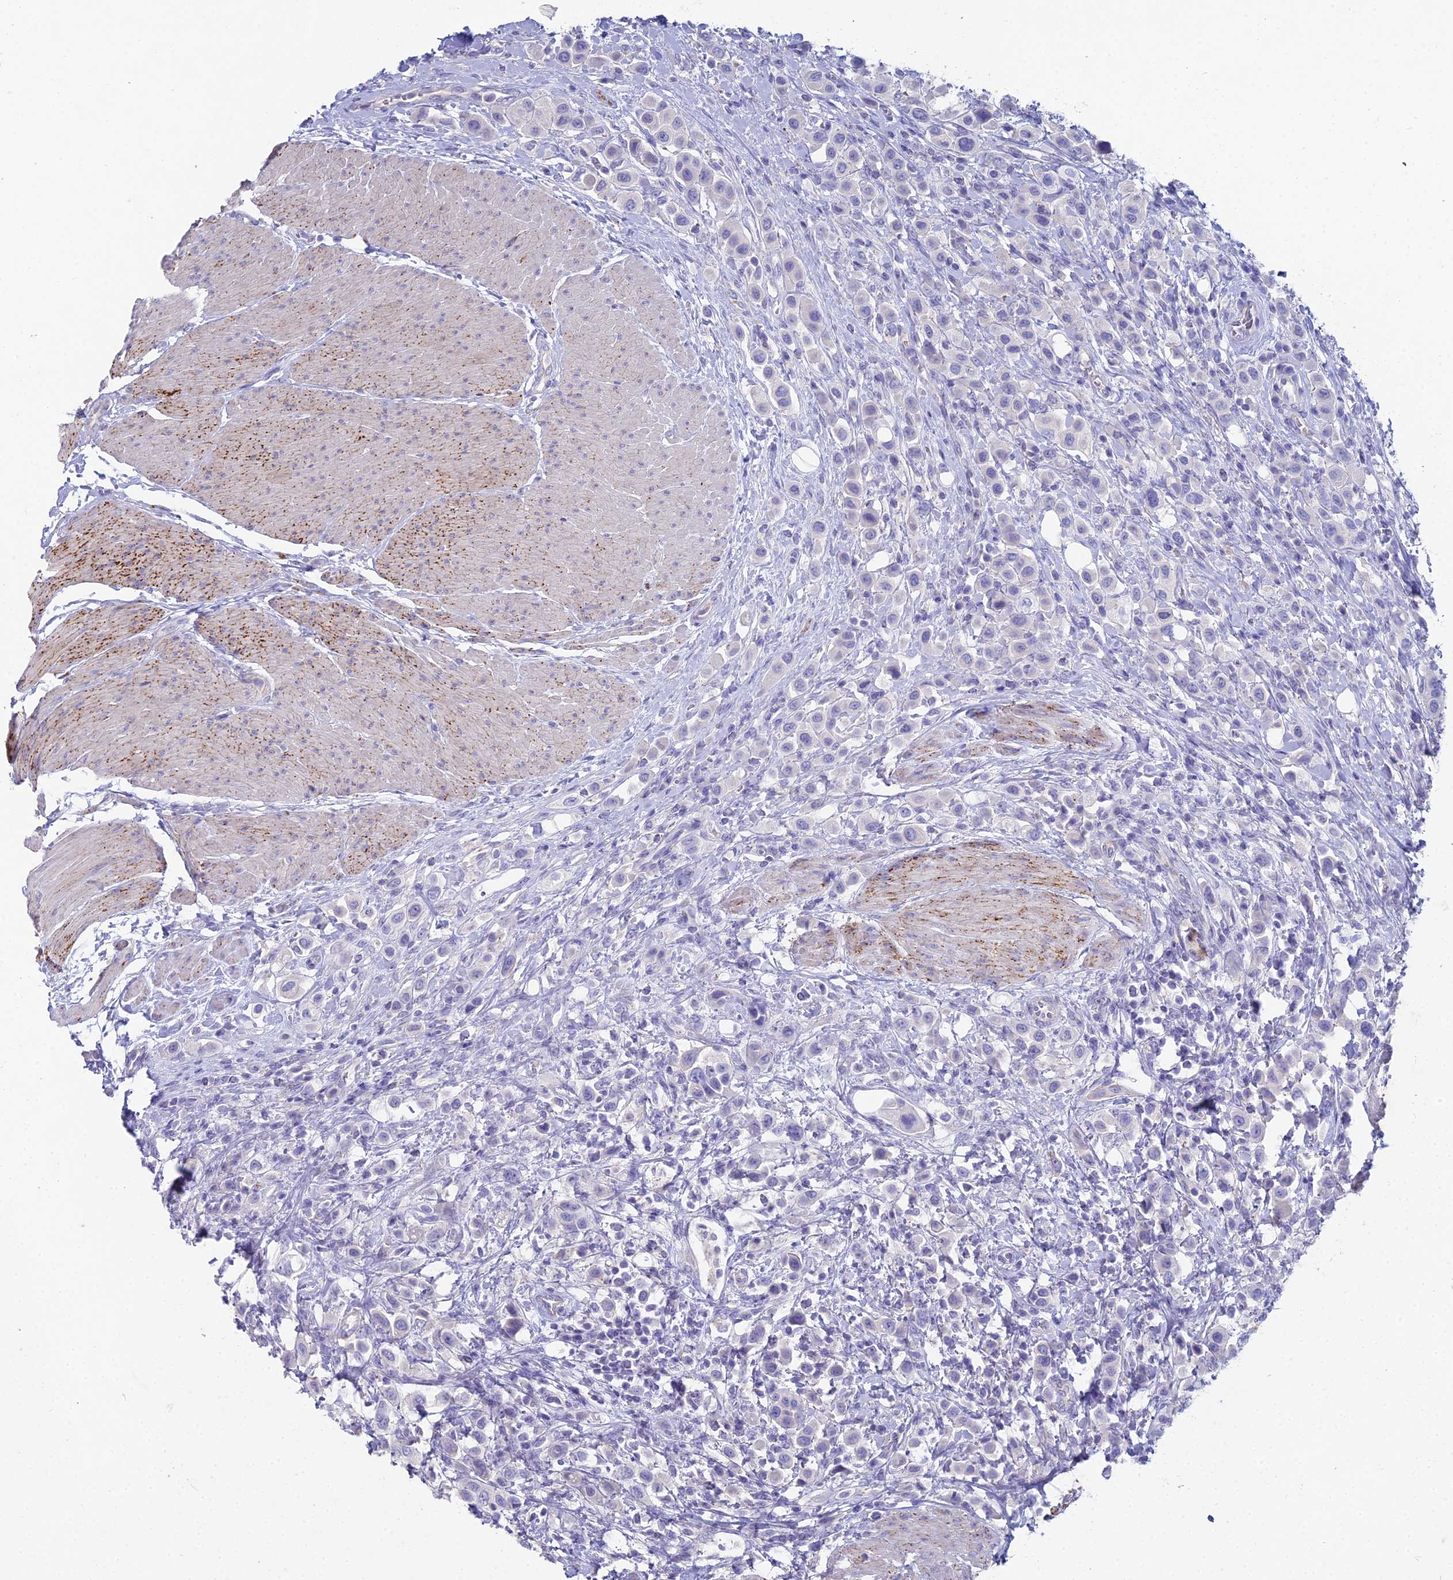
{"staining": {"intensity": "negative", "quantity": "none", "location": "none"}, "tissue": "urothelial cancer", "cell_type": "Tumor cells", "image_type": "cancer", "snomed": [{"axis": "morphology", "description": "Urothelial carcinoma, High grade"}, {"axis": "topography", "description": "Urinary bladder"}], "caption": "Human high-grade urothelial carcinoma stained for a protein using immunohistochemistry reveals no staining in tumor cells.", "gene": "NCAM1", "patient": {"sex": "male", "age": 50}}